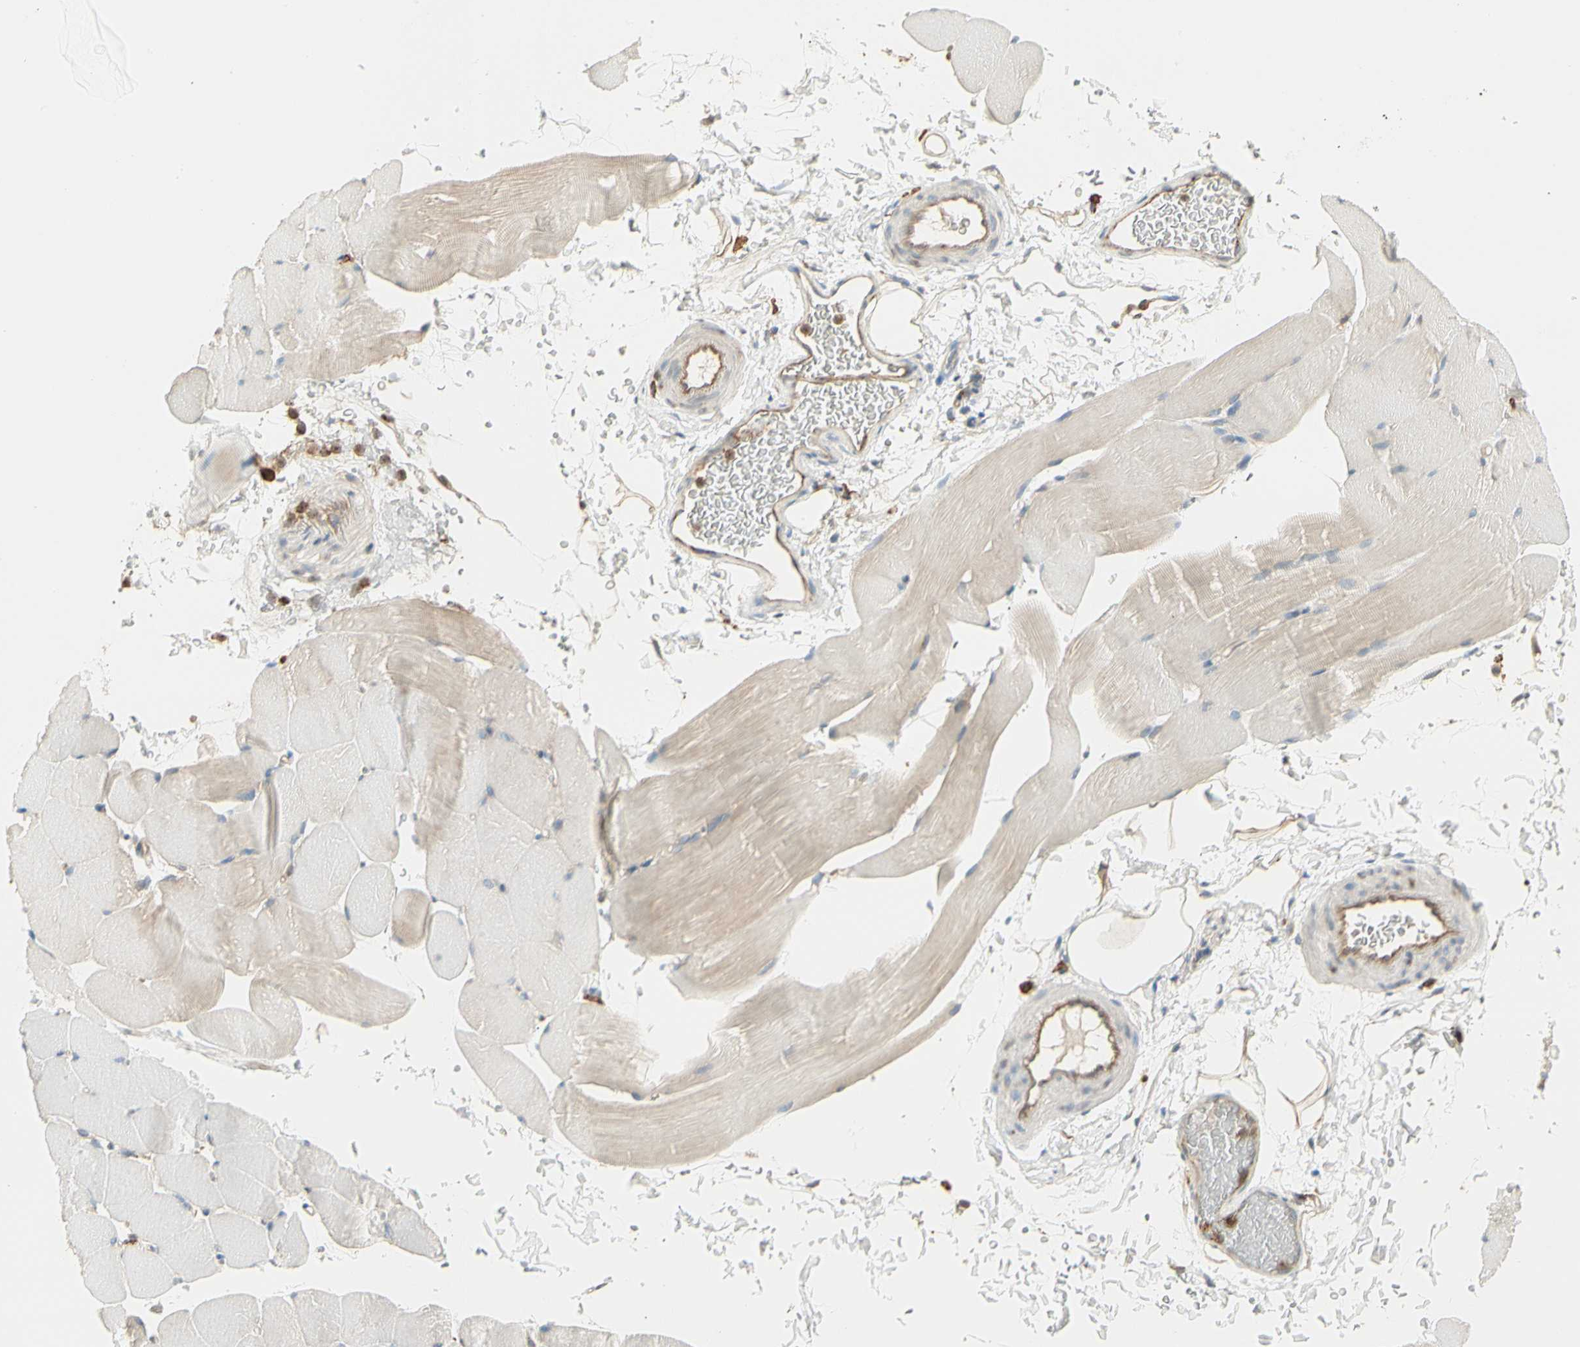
{"staining": {"intensity": "negative", "quantity": "none", "location": "none"}, "tissue": "skeletal muscle", "cell_type": "Myocytes", "image_type": "normal", "snomed": [{"axis": "morphology", "description": "Normal tissue, NOS"}, {"axis": "topography", "description": "Skeletal muscle"}, {"axis": "topography", "description": "Parathyroid gland"}], "caption": "Myocytes show no significant protein positivity in benign skeletal muscle.", "gene": "AGFG1", "patient": {"sex": "female", "age": 37}}